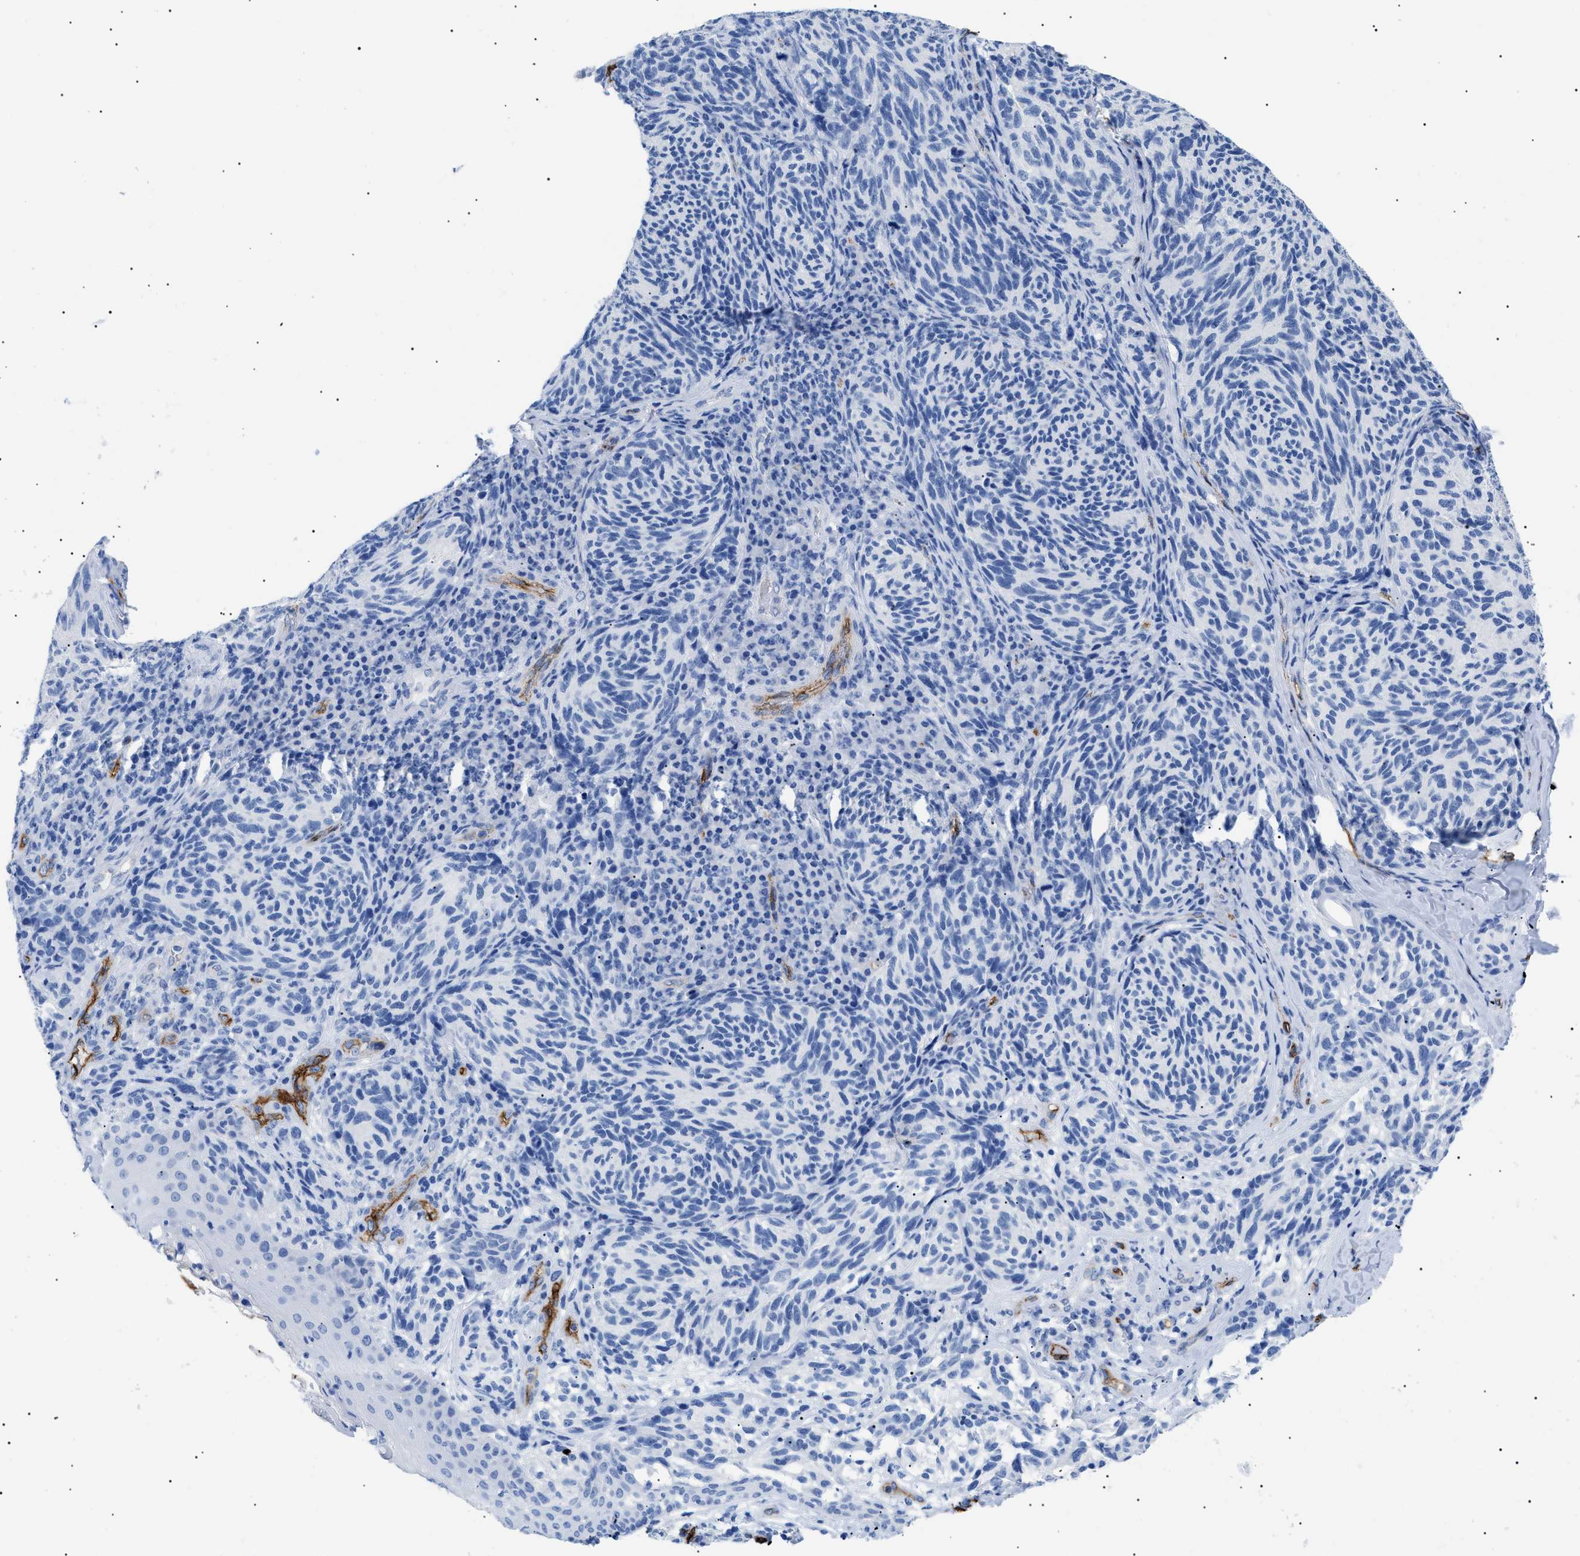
{"staining": {"intensity": "negative", "quantity": "none", "location": "none"}, "tissue": "melanoma", "cell_type": "Tumor cells", "image_type": "cancer", "snomed": [{"axis": "morphology", "description": "Malignant melanoma, NOS"}, {"axis": "topography", "description": "Skin"}], "caption": "Tumor cells show no significant protein positivity in malignant melanoma.", "gene": "PODXL", "patient": {"sex": "female", "age": 73}}